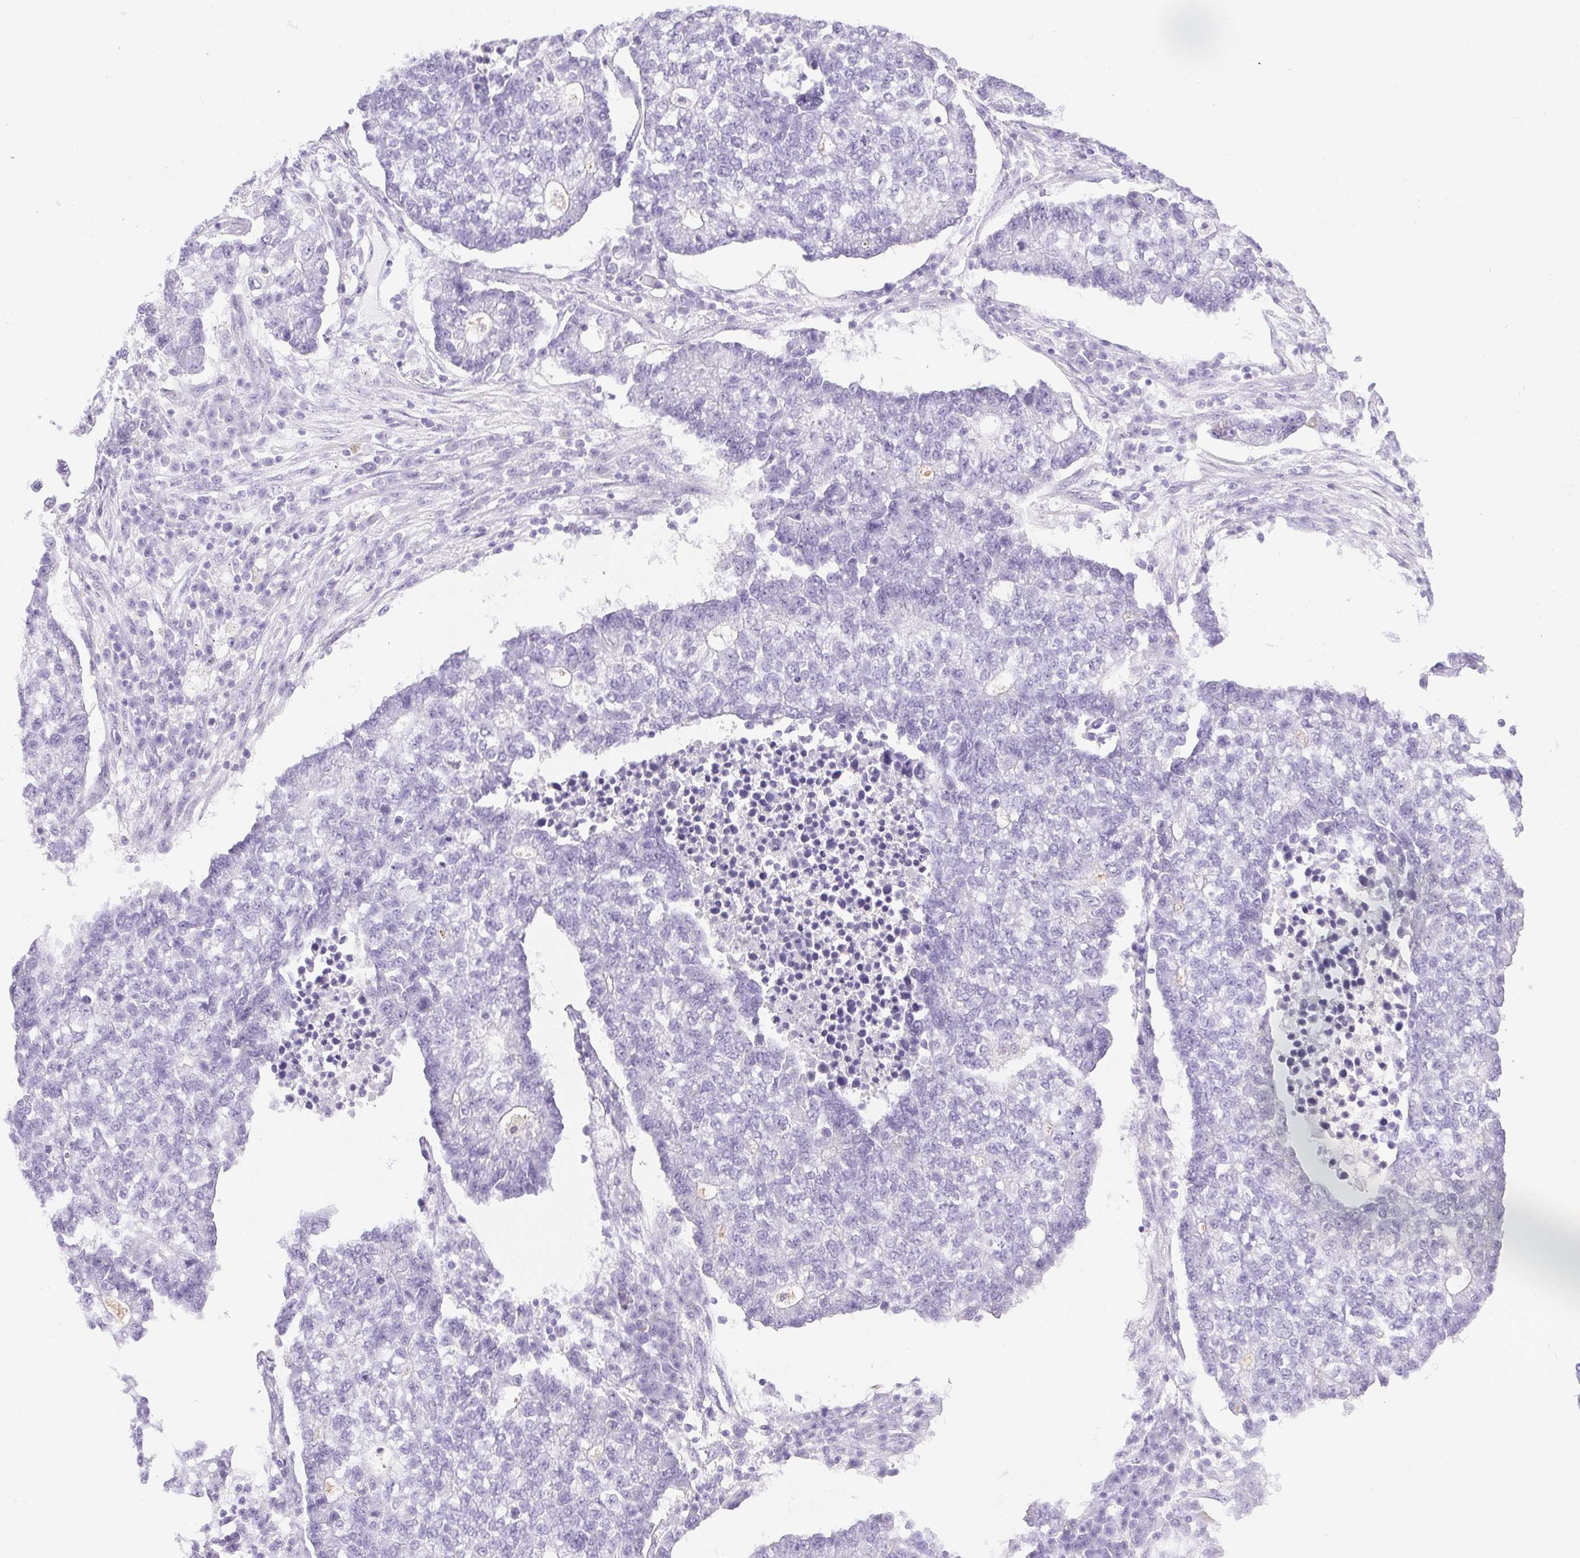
{"staining": {"intensity": "negative", "quantity": "none", "location": "none"}, "tissue": "lung cancer", "cell_type": "Tumor cells", "image_type": "cancer", "snomed": [{"axis": "morphology", "description": "Adenocarcinoma, NOS"}, {"axis": "topography", "description": "Lung"}], "caption": "This is an immunohistochemistry (IHC) image of lung cancer (adenocarcinoma). There is no positivity in tumor cells.", "gene": "C20orf85", "patient": {"sex": "male", "age": 57}}